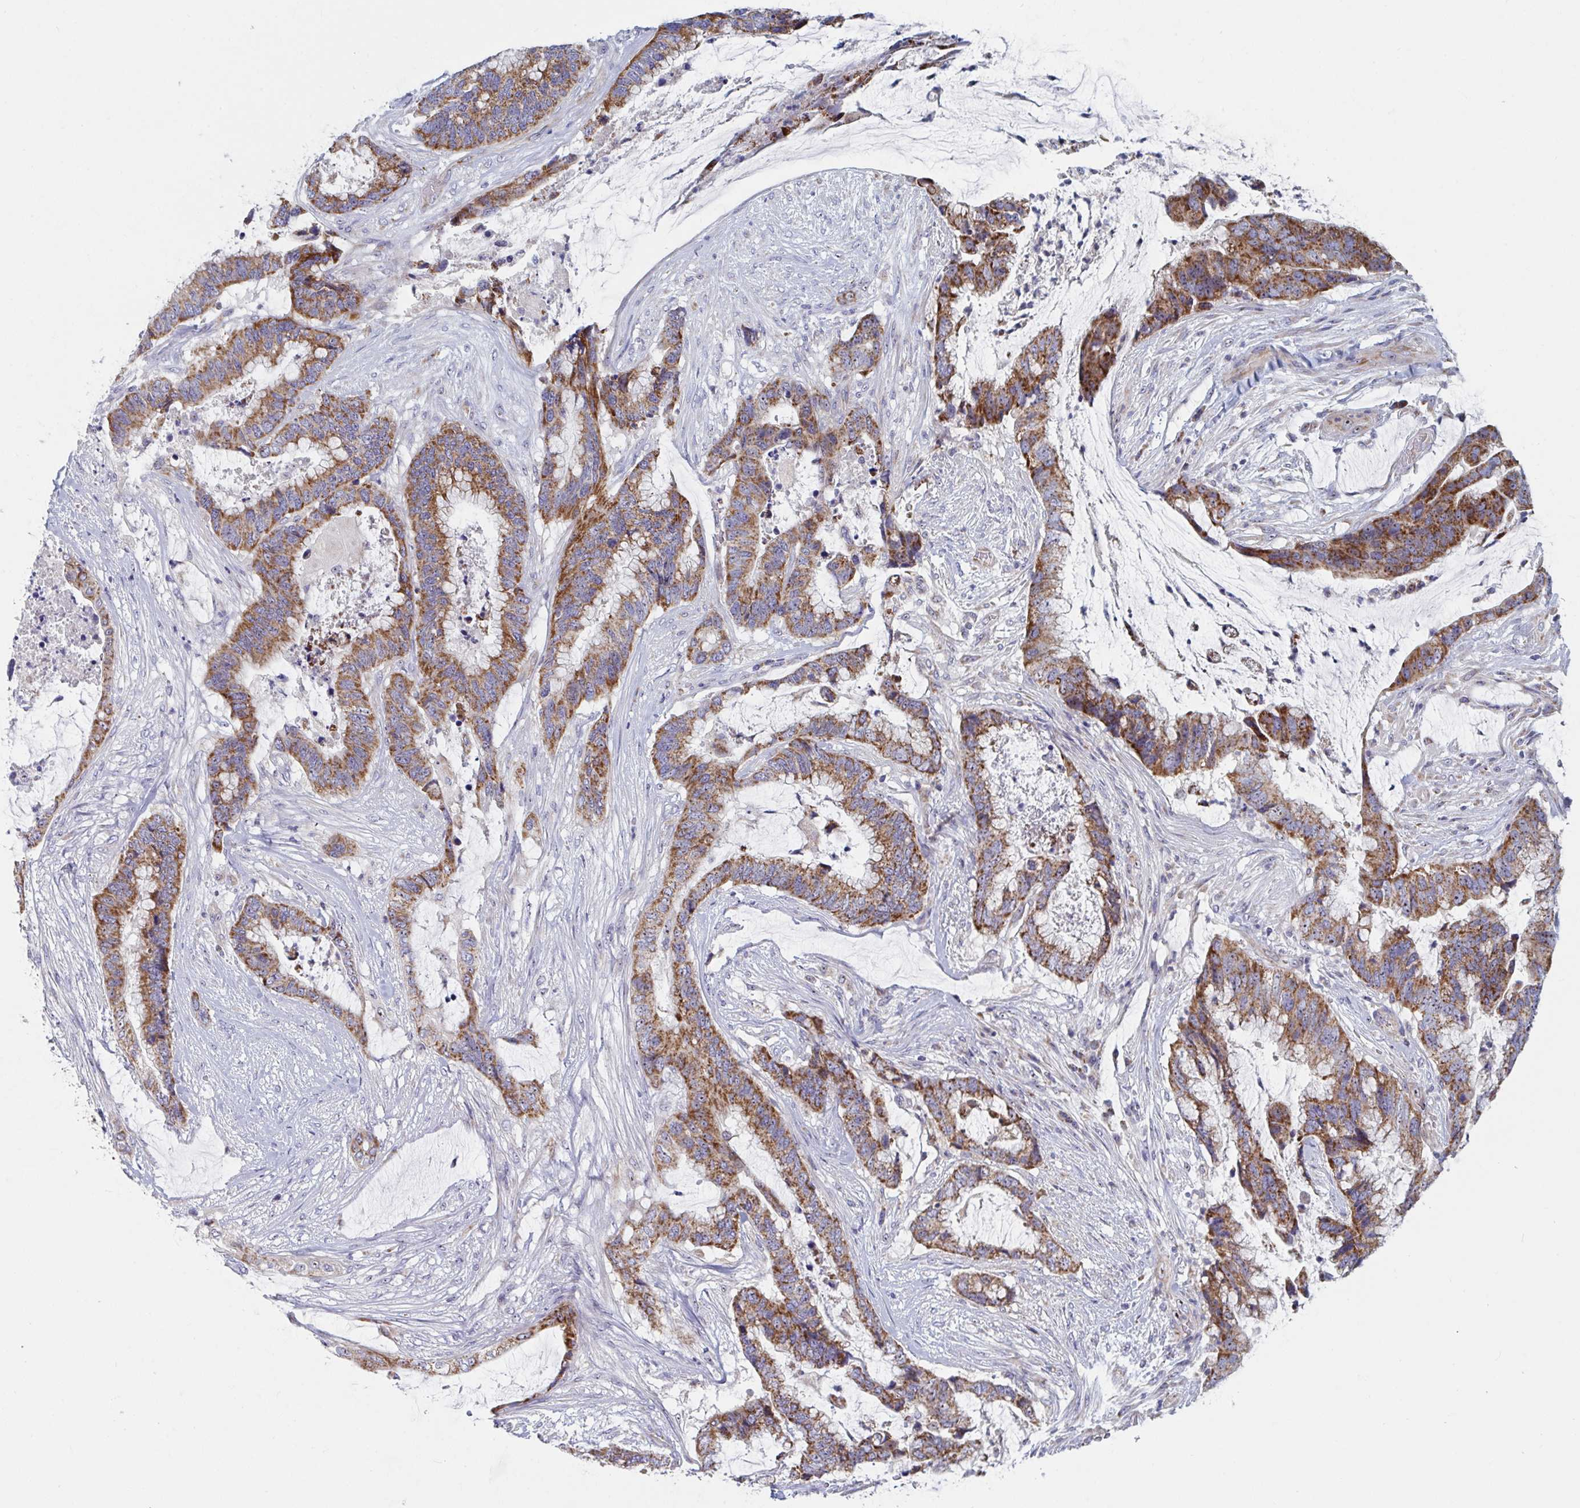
{"staining": {"intensity": "strong", "quantity": ">75%", "location": "cytoplasmic/membranous"}, "tissue": "colorectal cancer", "cell_type": "Tumor cells", "image_type": "cancer", "snomed": [{"axis": "morphology", "description": "Adenocarcinoma, NOS"}, {"axis": "topography", "description": "Rectum"}], "caption": "Immunohistochemical staining of human colorectal adenocarcinoma reveals strong cytoplasmic/membranous protein staining in about >75% of tumor cells.", "gene": "MRPL53", "patient": {"sex": "female", "age": 59}}